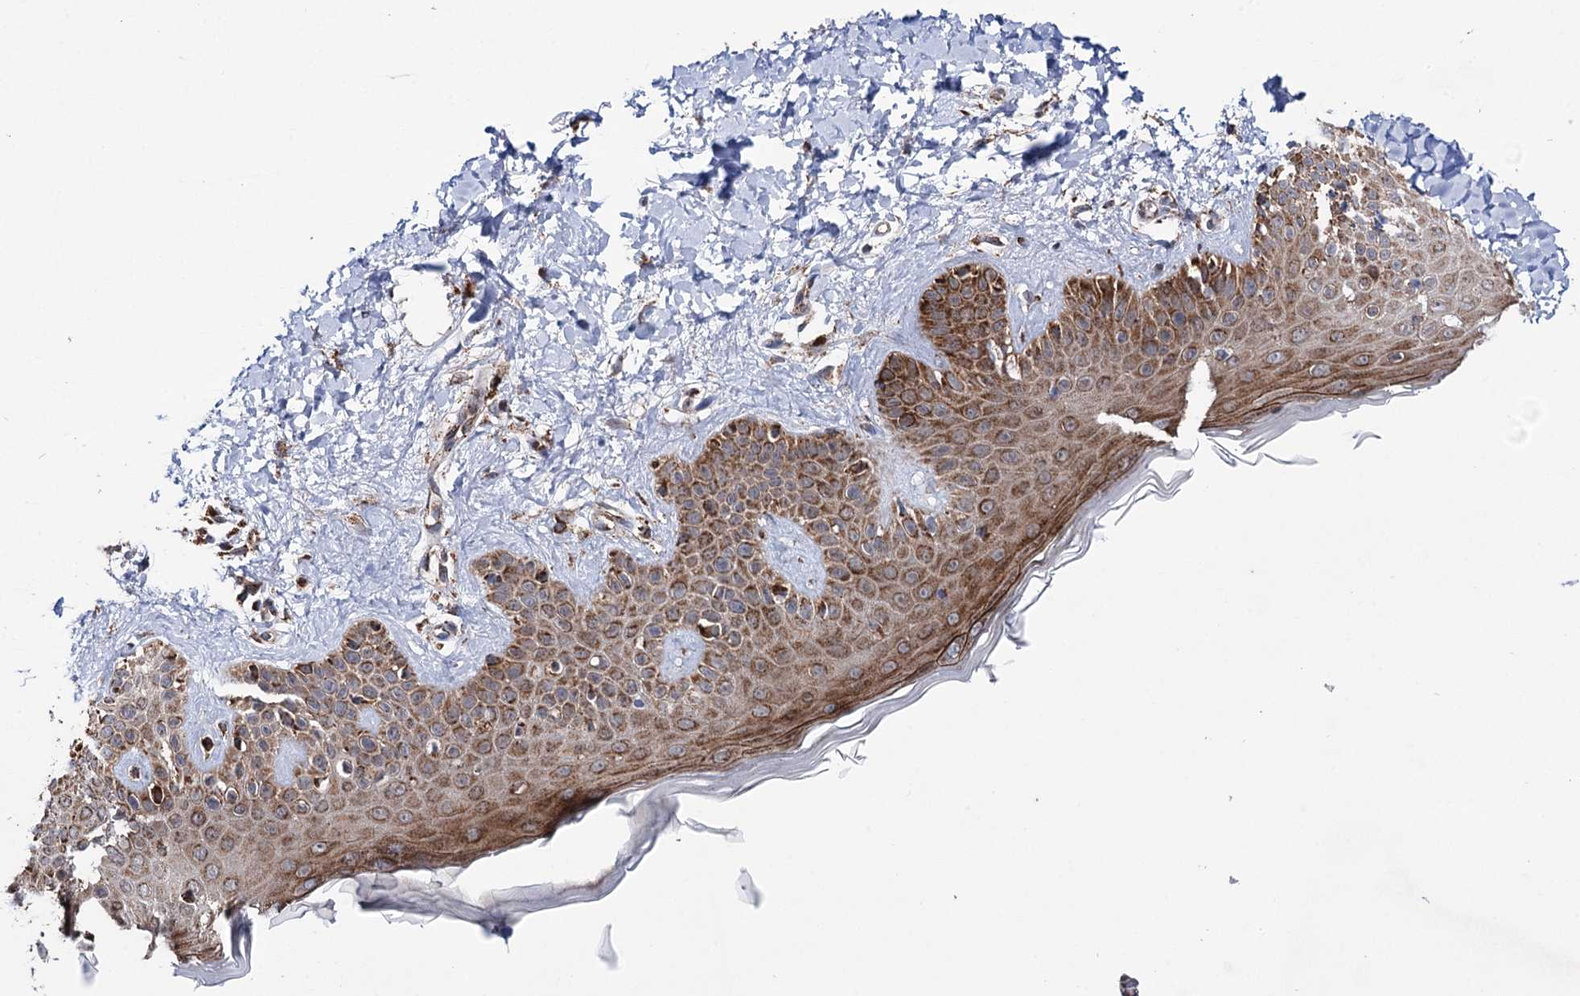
{"staining": {"intensity": "weak", "quantity": ">75%", "location": "cytoplasmic/membranous"}, "tissue": "skin", "cell_type": "Fibroblasts", "image_type": "normal", "snomed": [{"axis": "morphology", "description": "Normal tissue, NOS"}, {"axis": "topography", "description": "Skin"}], "caption": "Skin stained for a protein (brown) demonstrates weak cytoplasmic/membranous positive expression in about >75% of fibroblasts.", "gene": "SUCLA2", "patient": {"sex": "male", "age": 52}}